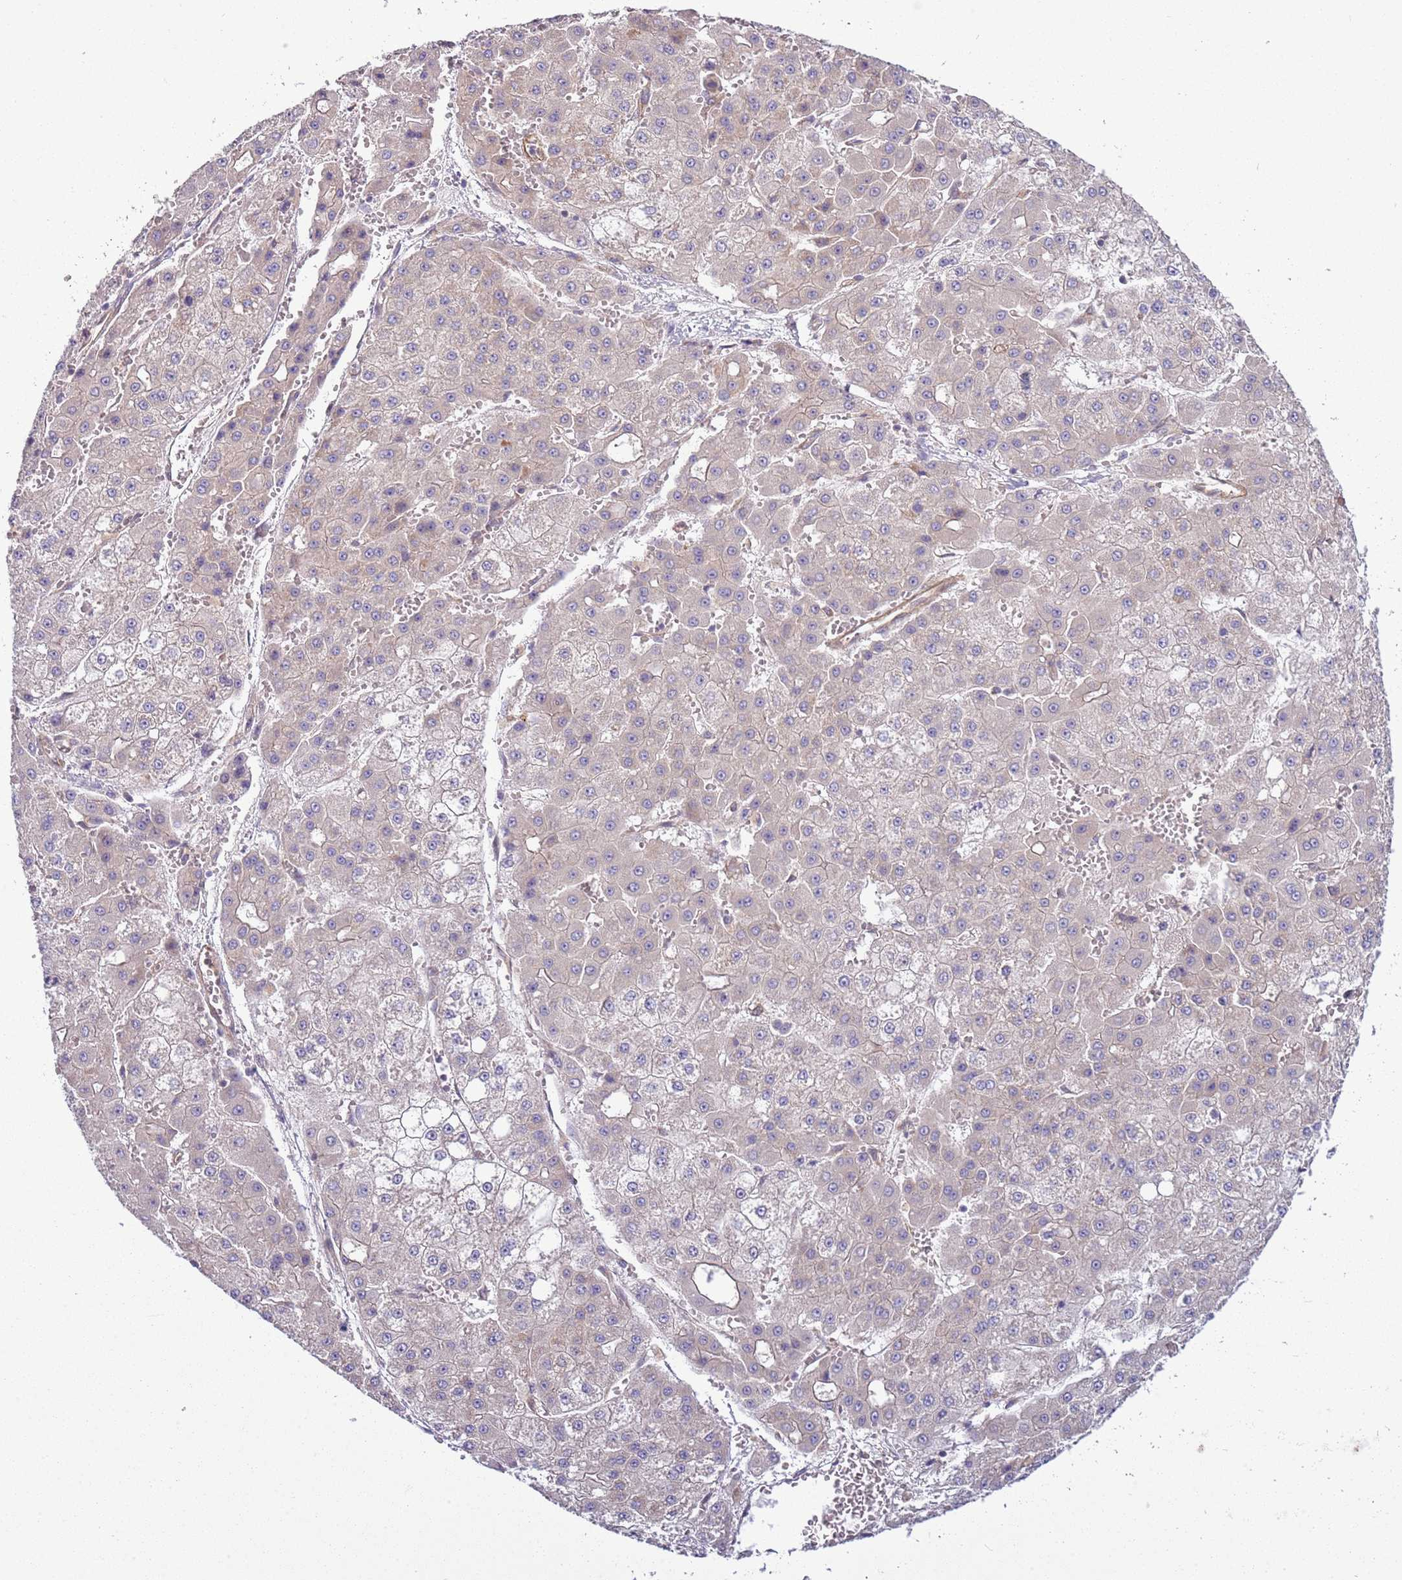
{"staining": {"intensity": "moderate", "quantity": "25%-75%", "location": "cytoplasmic/membranous"}, "tissue": "liver cancer", "cell_type": "Tumor cells", "image_type": "cancer", "snomed": [{"axis": "morphology", "description": "Carcinoma, Hepatocellular, NOS"}, {"axis": "topography", "description": "Liver"}], "caption": "This is an image of IHC staining of hepatocellular carcinoma (liver), which shows moderate staining in the cytoplasmic/membranous of tumor cells.", "gene": "GNL1", "patient": {"sex": "male", "age": 47}}